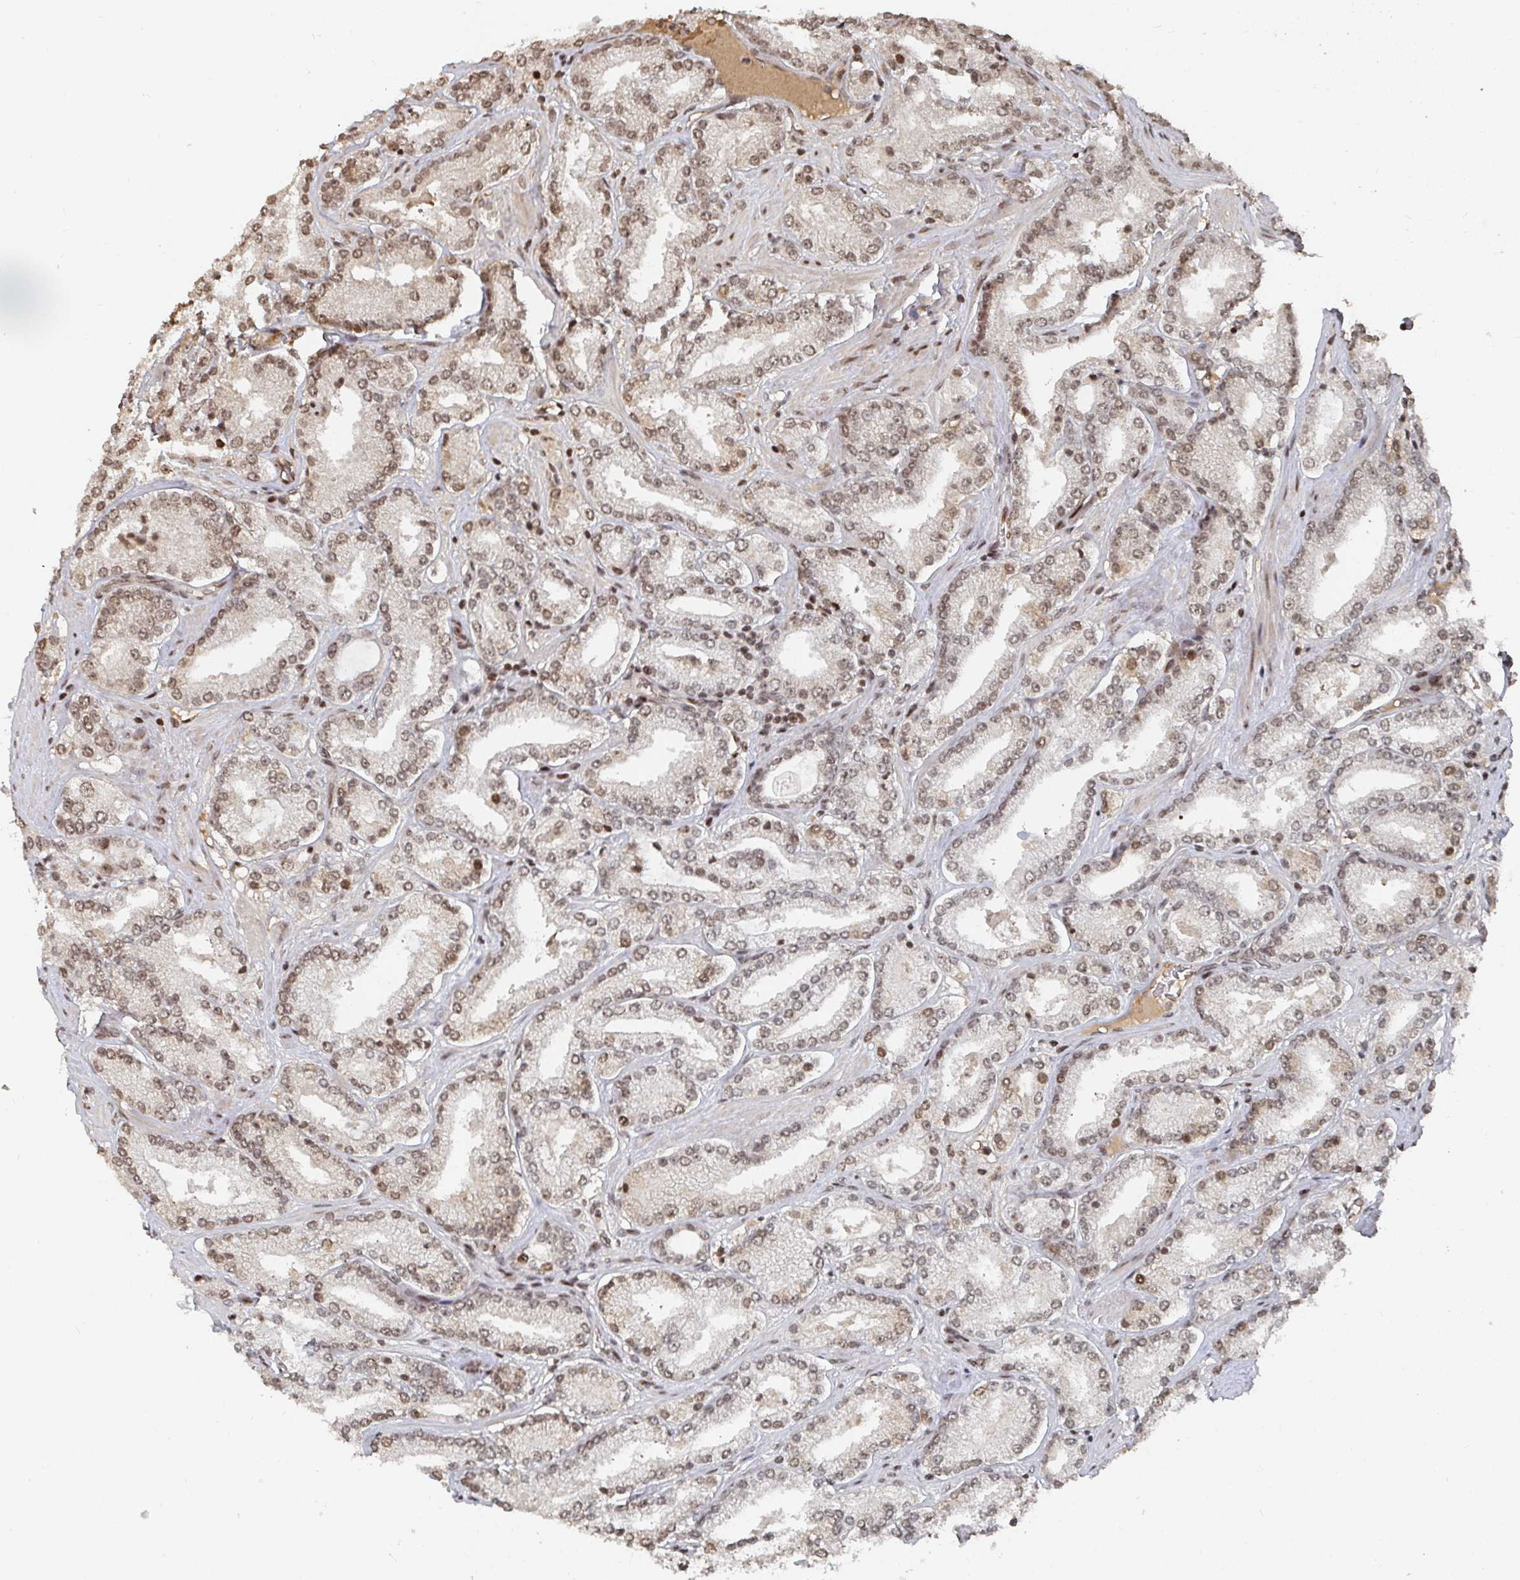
{"staining": {"intensity": "moderate", "quantity": ">75%", "location": "nuclear"}, "tissue": "prostate cancer", "cell_type": "Tumor cells", "image_type": "cancer", "snomed": [{"axis": "morphology", "description": "Adenocarcinoma, High grade"}, {"axis": "topography", "description": "Prostate"}], "caption": "Tumor cells show moderate nuclear positivity in about >75% of cells in prostate cancer.", "gene": "ZDHHC12", "patient": {"sex": "male", "age": 63}}